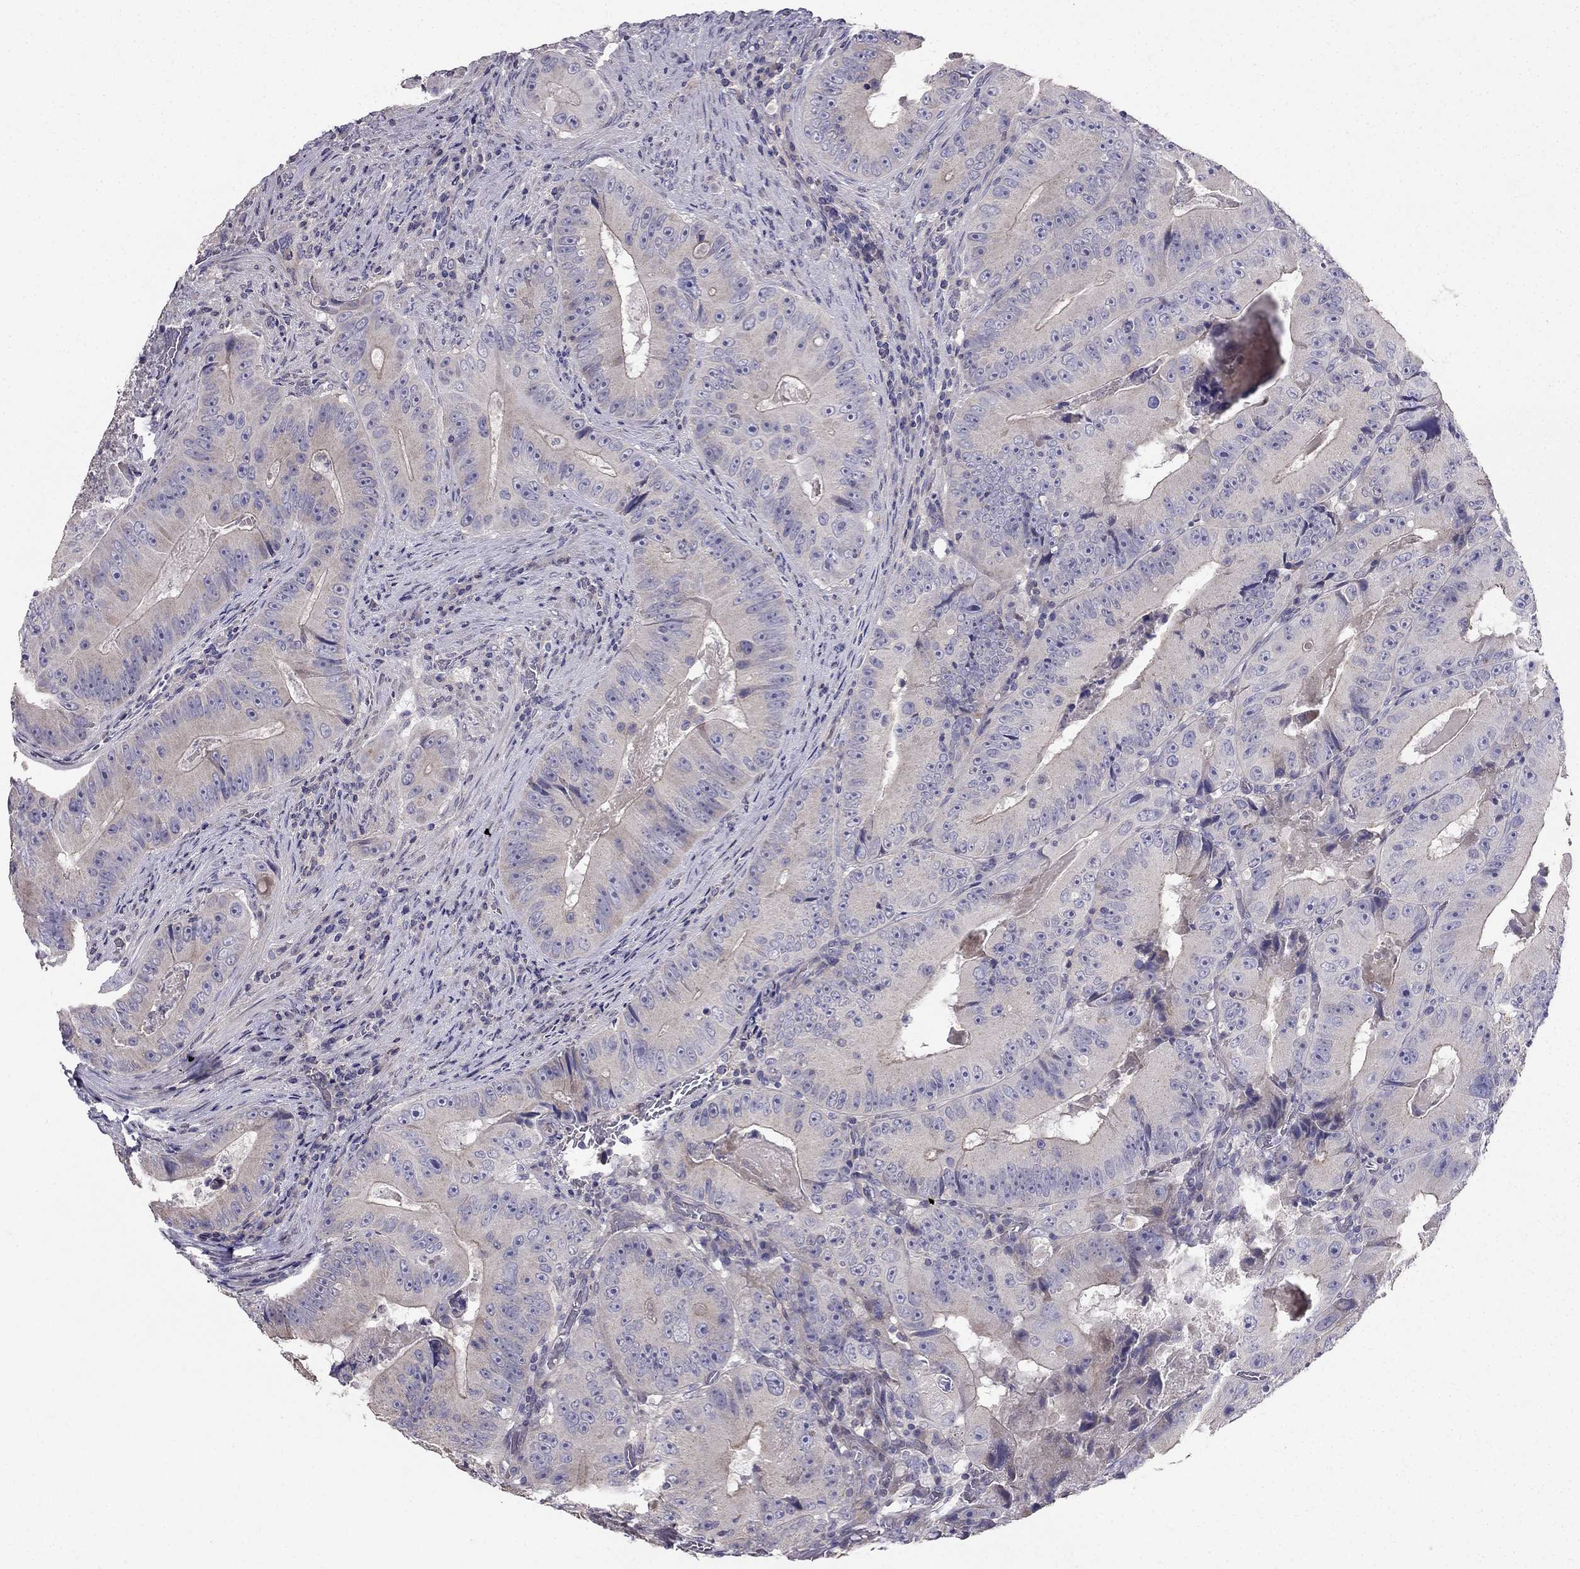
{"staining": {"intensity": "weak", "quantity": "<25%", "location": "cytoplasmic/membranous"}, "tissue": "colorectal cancer", "cell_type": "Tumor cells", "image_type": "cancer", "snomed": [{"axis": "morphology", "description": "Adenocarcinoma, NOS"}, {"axis": "topography", "description": "Colon"}], "caption": "High power microscopy image of an IHC image of adenocarcinoma (colorectal), revealing no significant staining in tumor cells. (Stains: DAB IHC with hematoxylin counter stain, Microscopy: brightfield microscopy at high magnification).", "gene": "AS3MT", "patient": {"sex": "female", "age": 86}}